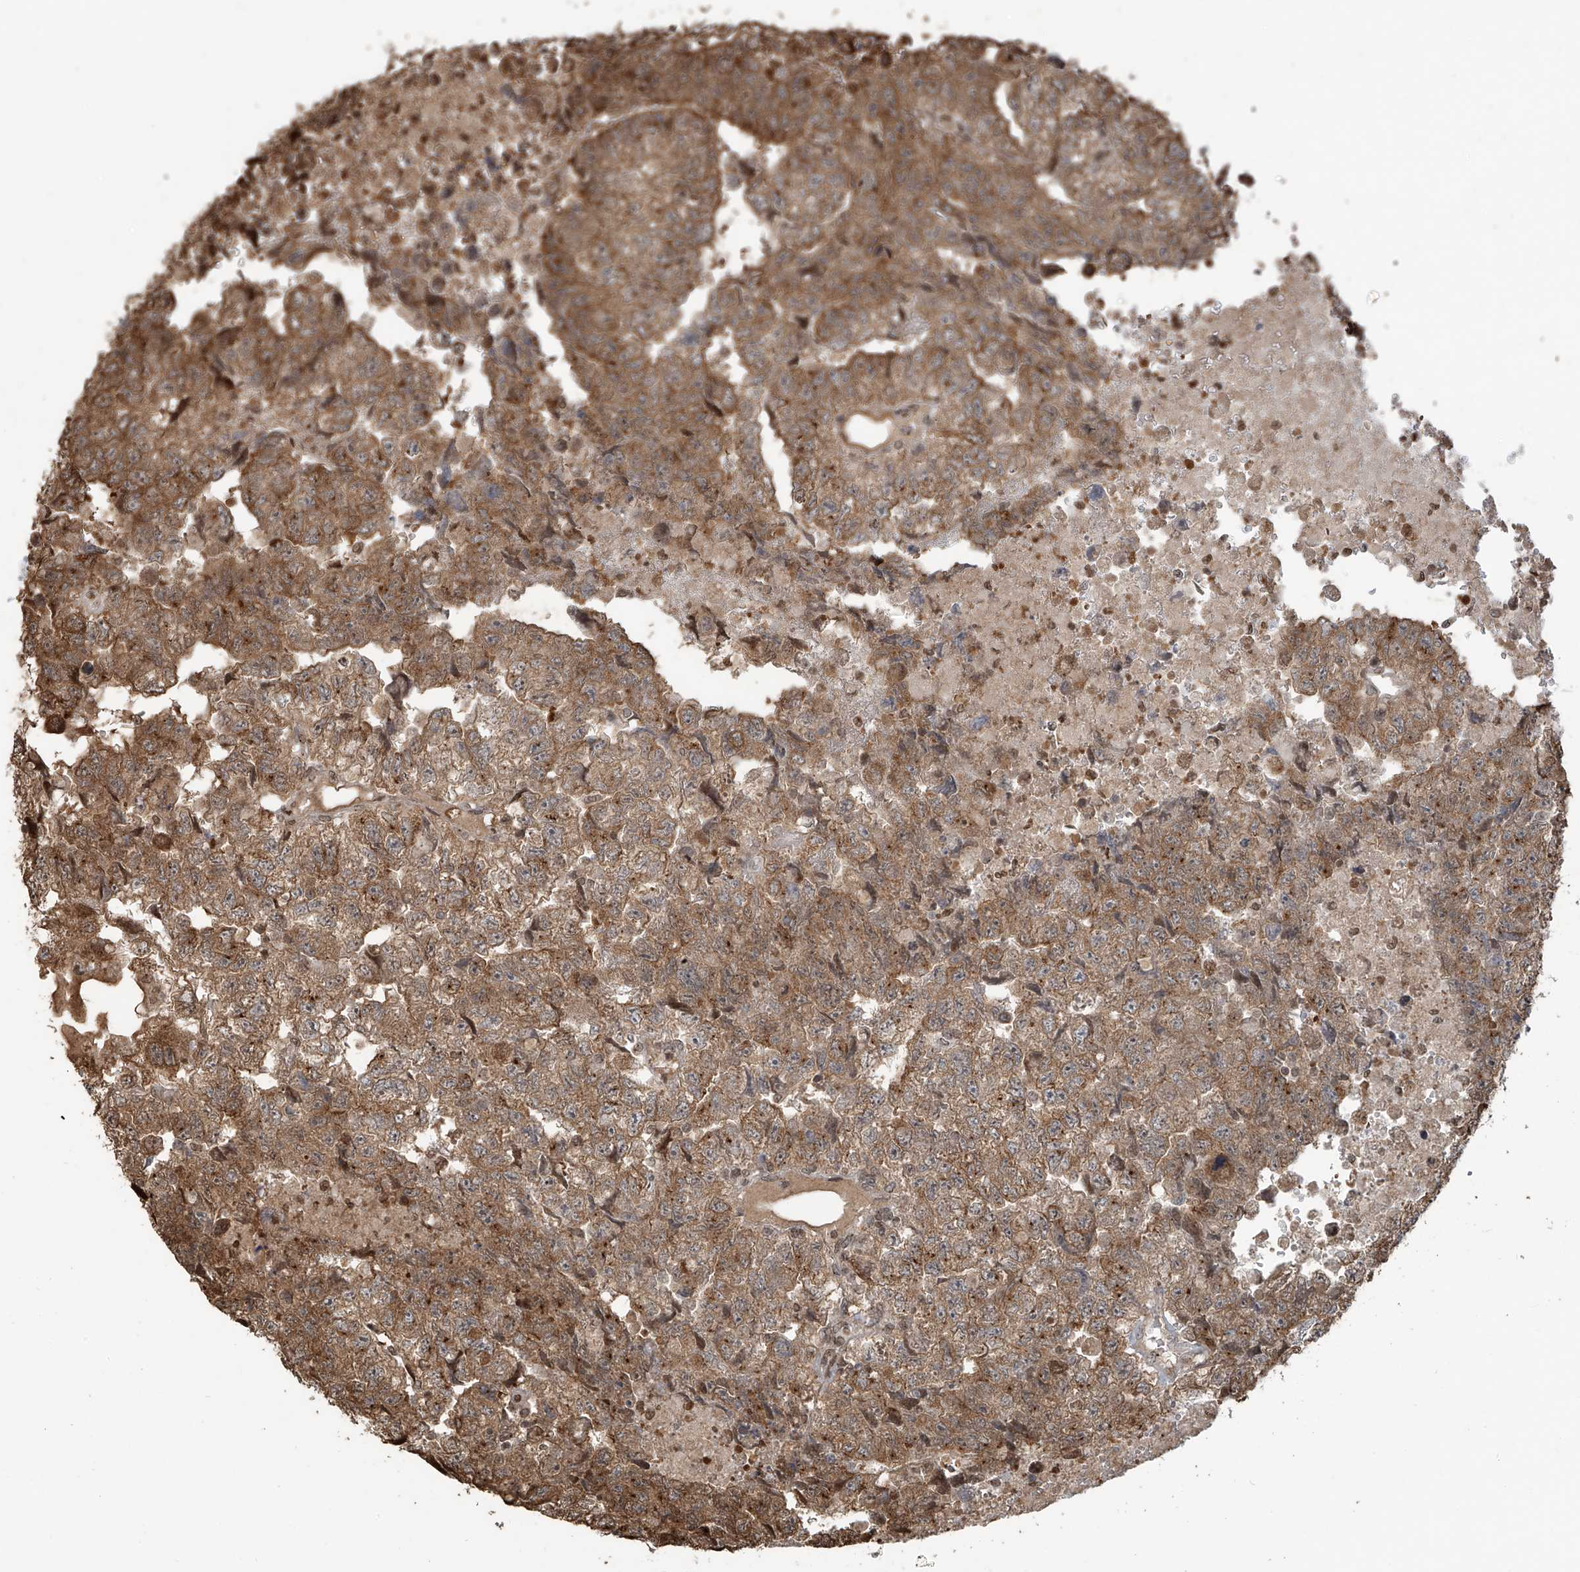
{"staining": {"intensity": "moderate", "quantity": ">75%", "location": "cytoplasmic/membranous"}, "tissue": "testis cancer", "cell_type": "Tumor cells", "image_type": "cancer", "snomed": [{"axis": "morphology", "description": "Carcinoma, Embryonal, NOS"}, {"axis": "topography", "description": "Testis"}], "caption": "Human embryonal carcinoma (testis) stained for a protein (brown) displays moderate cytoplasmic/membranous positive staining in about >75% of tumor cells.", "gene": "VMP1", "patient": {"sex": "male", "age": 36}}